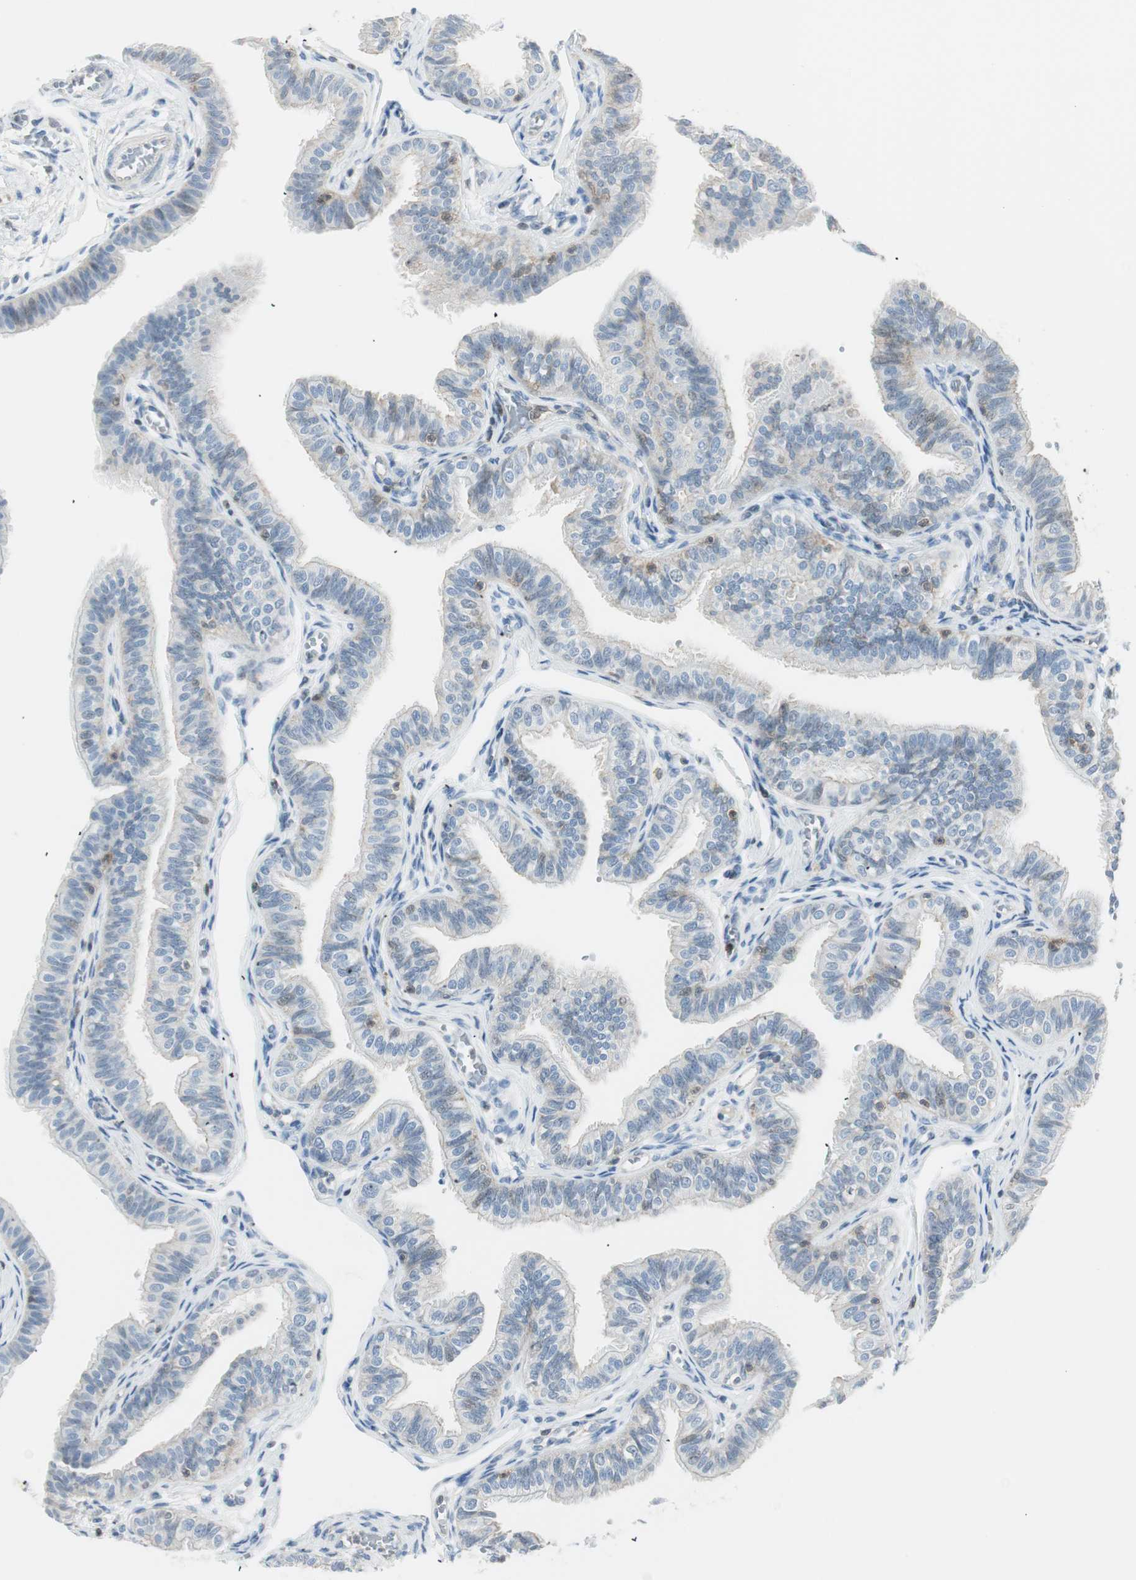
{"staining": {"intensity": "weak", "quantity": ">75%", "location": "cytoplasmic/membranous"}, "tissue": "fallopian tube", "cell_type": "Glandular cells", "image_type": "normal", "snomed": [{"axis": "morphology", "description": "Normal tissue, NOS"}, {"axis": "morphology", "description": "Dermoid, NOS"}, {"axis": "topography", "description": "Fallopian tube"}], "caption": "Immunohistochemistry image of normal human fallopian tube stained for a protein (brown), which reveals low levels of weak cytoplasmic/membranous staining in about >75% of glandular cells.", "gene": "PPP1CA", "patient": {"sex": "female", "age": 33}}